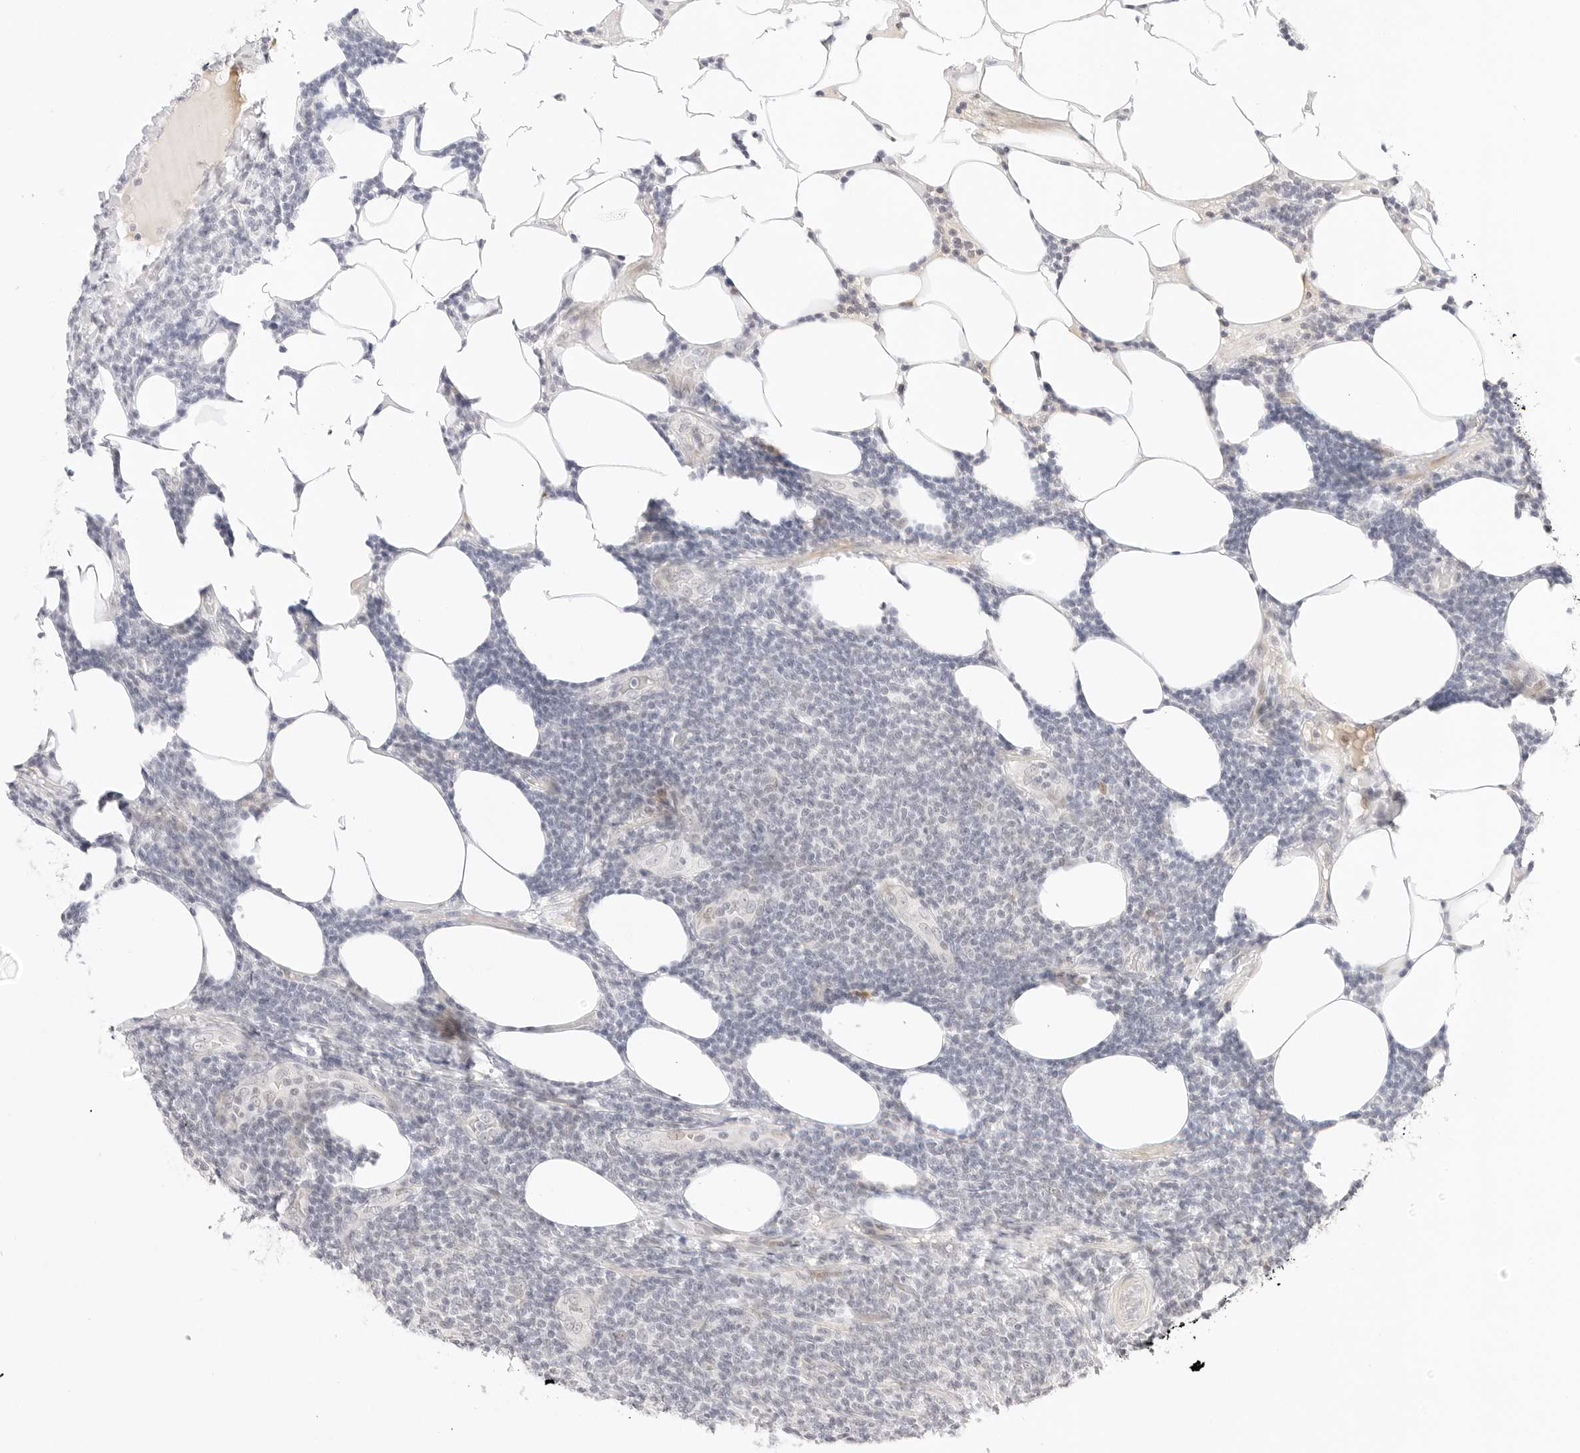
{"staining": {"intensity": "negative", "quantity": "none", "location": "none"}, "tissue": "lymphoma", "cell_type": "Tumor cells", "image_type": "cancer", "snomed": [{"axis": "morphology", "description": "Malignant lymphoma, non-Hodgkin's type, Low grade"}, {"axis": "topography", "description": "Lymph node"}], "caption": "Immunohistochemistry of lymphoma exhibits no positivity in tumor cells. Brightfield microscopy of immunohistochemistry (IHC) stained with DAB (brown) and hematoxylin (blue), captured at high magnification.", "gene": "XKR4", "patient": {"sex": "male", "age": 66}}